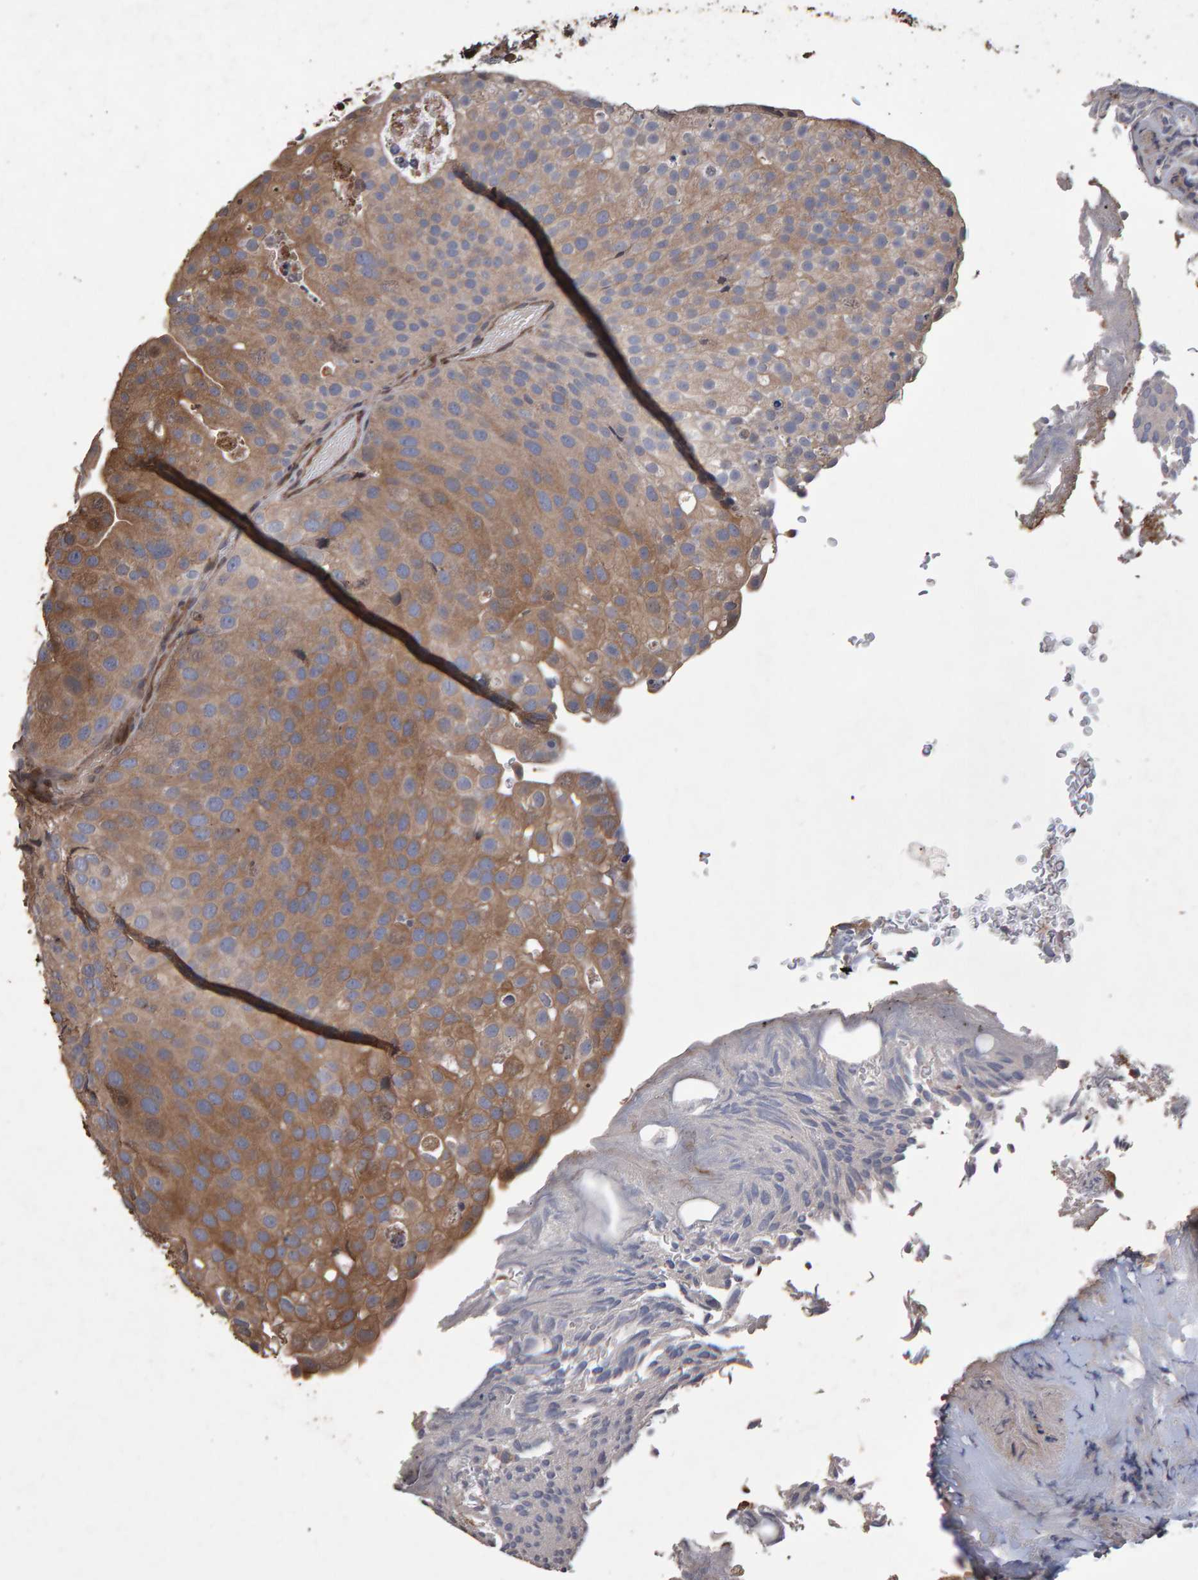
{"staining": {"intensity": "moderate", "quantity": ">75%", "location": "cytoplasmic/membranous"}, "tissue": "urothelial cancer", "cell_type": "Tumor cells", "image_type": "cancer", "snomed": [{"axis": "morphology", "description": "Urothelial carcinoma, Low grade"}, {"axis": "topography", "description": "Urinary bladder"}], "caption": "A histopathology image of human urothelial carcinoma (low-grade) stained for a protein demonstrates moderate cytoplasmic/membranous brown staining in tumor cells. Nuclei are stained in blue.", "gene": "OSBP2", "patient": {"sex": "male", "age": 78}}